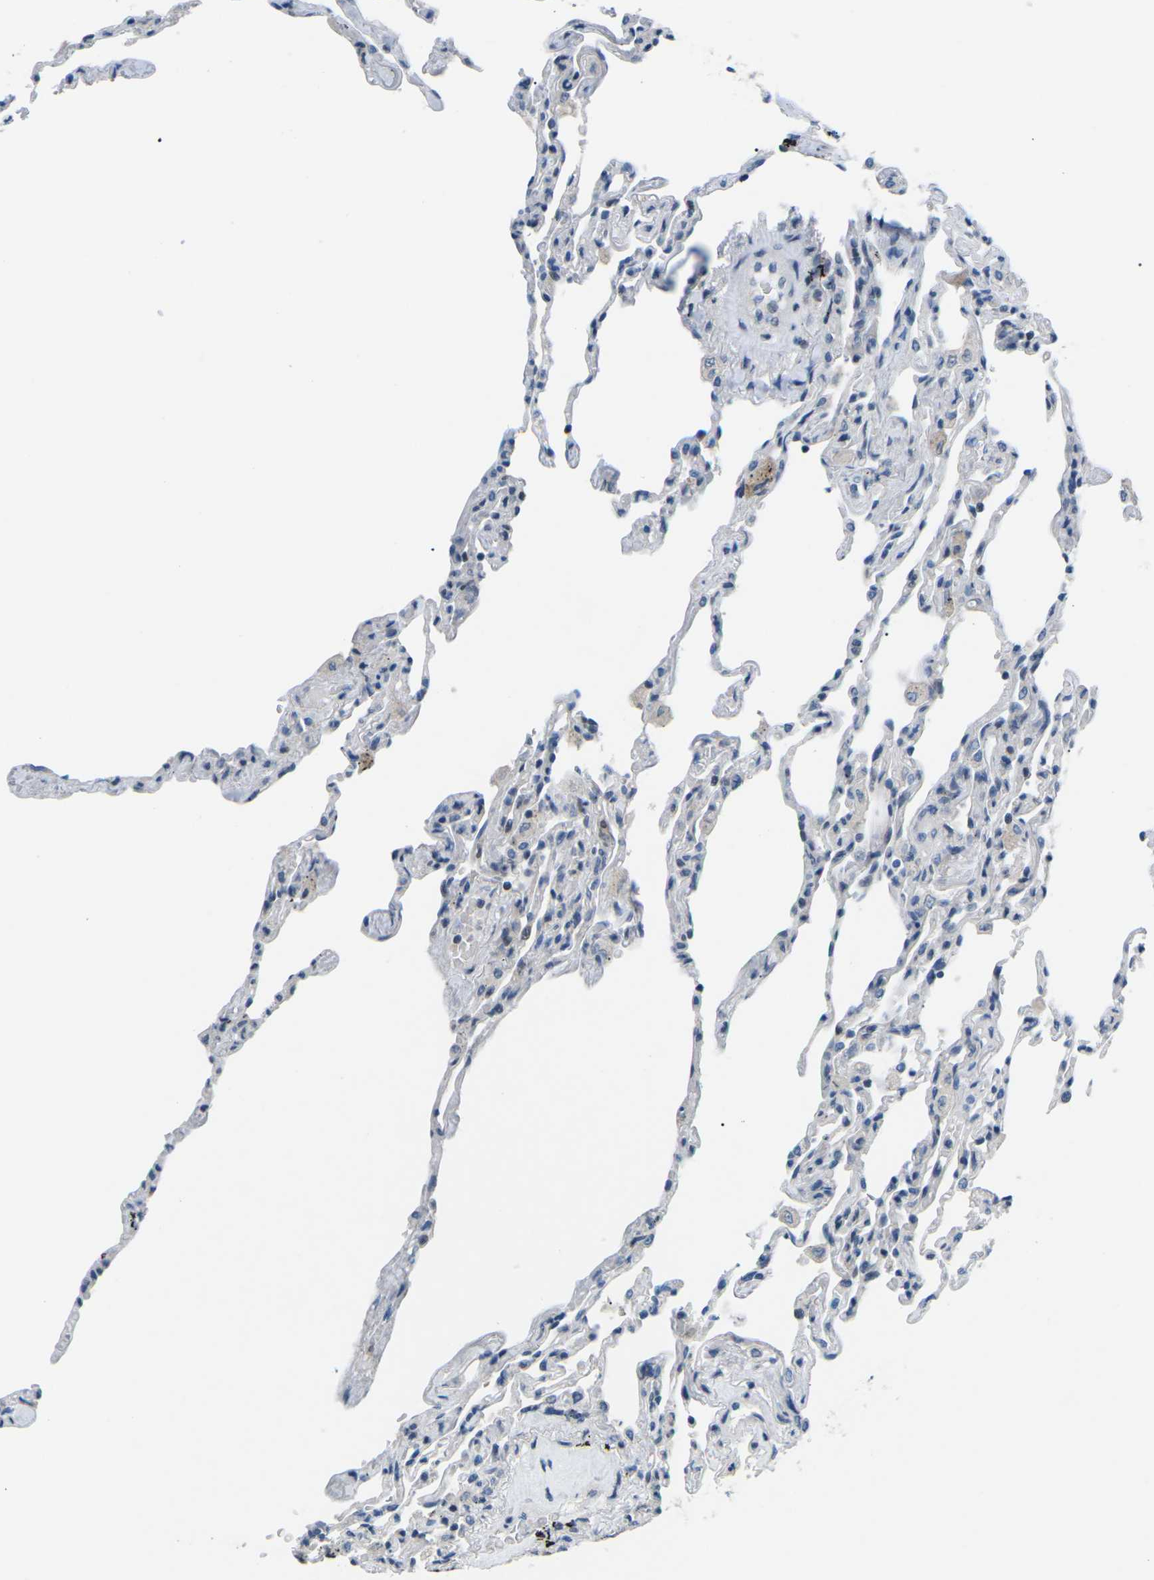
{"staining": {"intensity": "negative", "quantity": "none", "location": "none"}, "tissue": "lung", "cell_type": "Alveolar cells", "image_type": "normal", "snomed": [{"axis": "morphology", "description": "Normal tissue, NOS"}, {"axis": "topography", "description": "Lung"}], "caption": "Immunohistochemical staining of benign human lung displays no significant staining in alveolar cells. (Brightfield microscopy of DAB (3,3'-diaminobenzidine) immunohistochemistry at high magnification).", "gene": "MBNL1", "patient": {"sex": "male", "age": 59}}